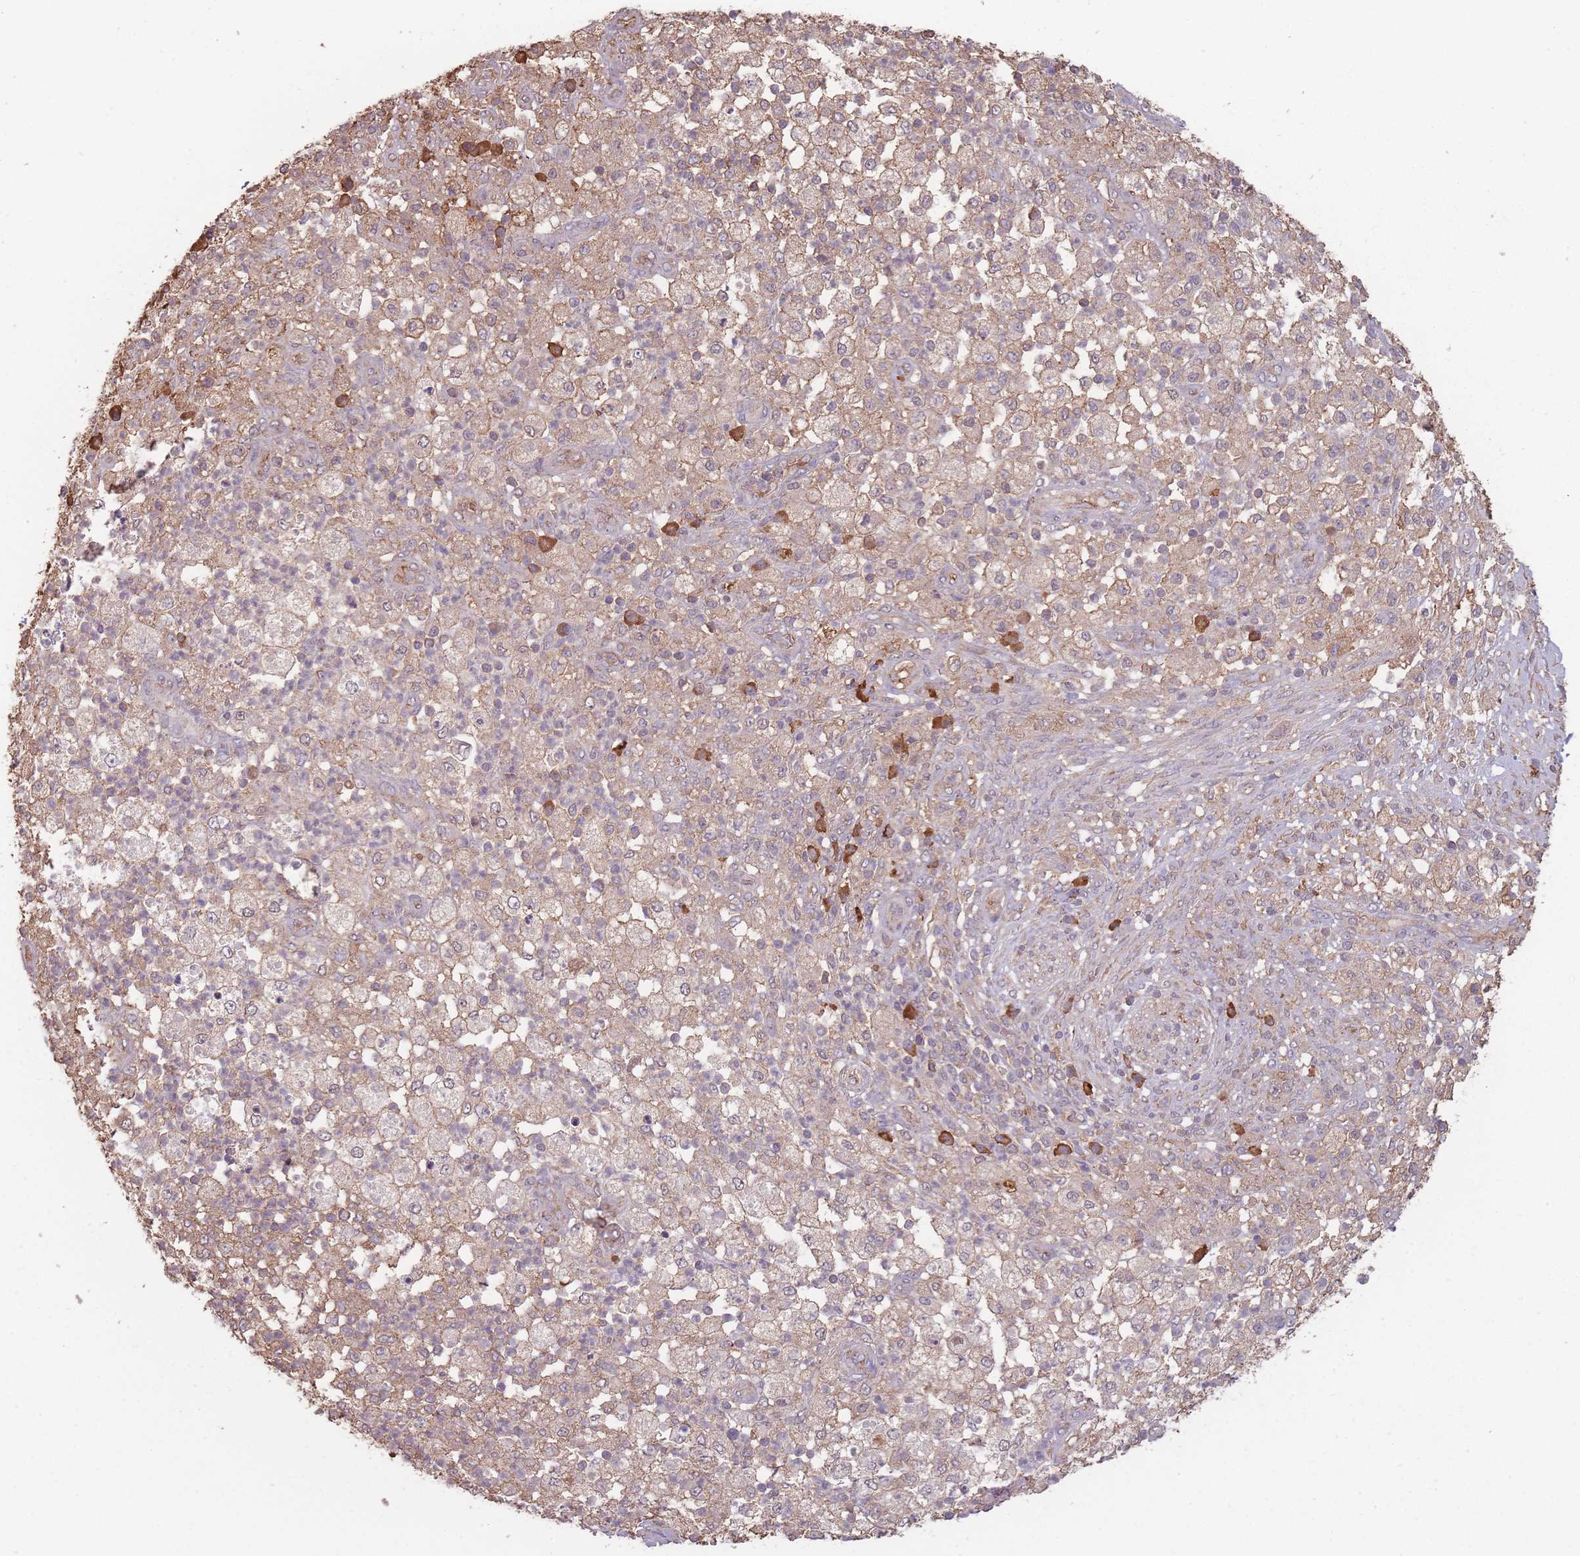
{"staining": {"intensity": "weak", "quantity": ">75%", "location": "cytoplasmic/membranous"}, "tissue": "pancreatic cancer", "cell_type": "Tumor cells", "image_type": "cancer", "snomed": [{"axis": "morphology", "description": "Adenocarcinoma, NOS"}, {"axis": "topography", "description": "Pancreas"}], "caption": "Immunohistochemistry image of neoplastic tissue: human pancreatic adenocarcinoma stained using immunohistochemistry displays low levels of weak protein expression localized specifically in the cytoplasmic/membranous of tumor cells, appearing as a cytoplasmic/membranous brown color.", "gene": "SANBR", "patient": {"sex": "female", "age": 72}}